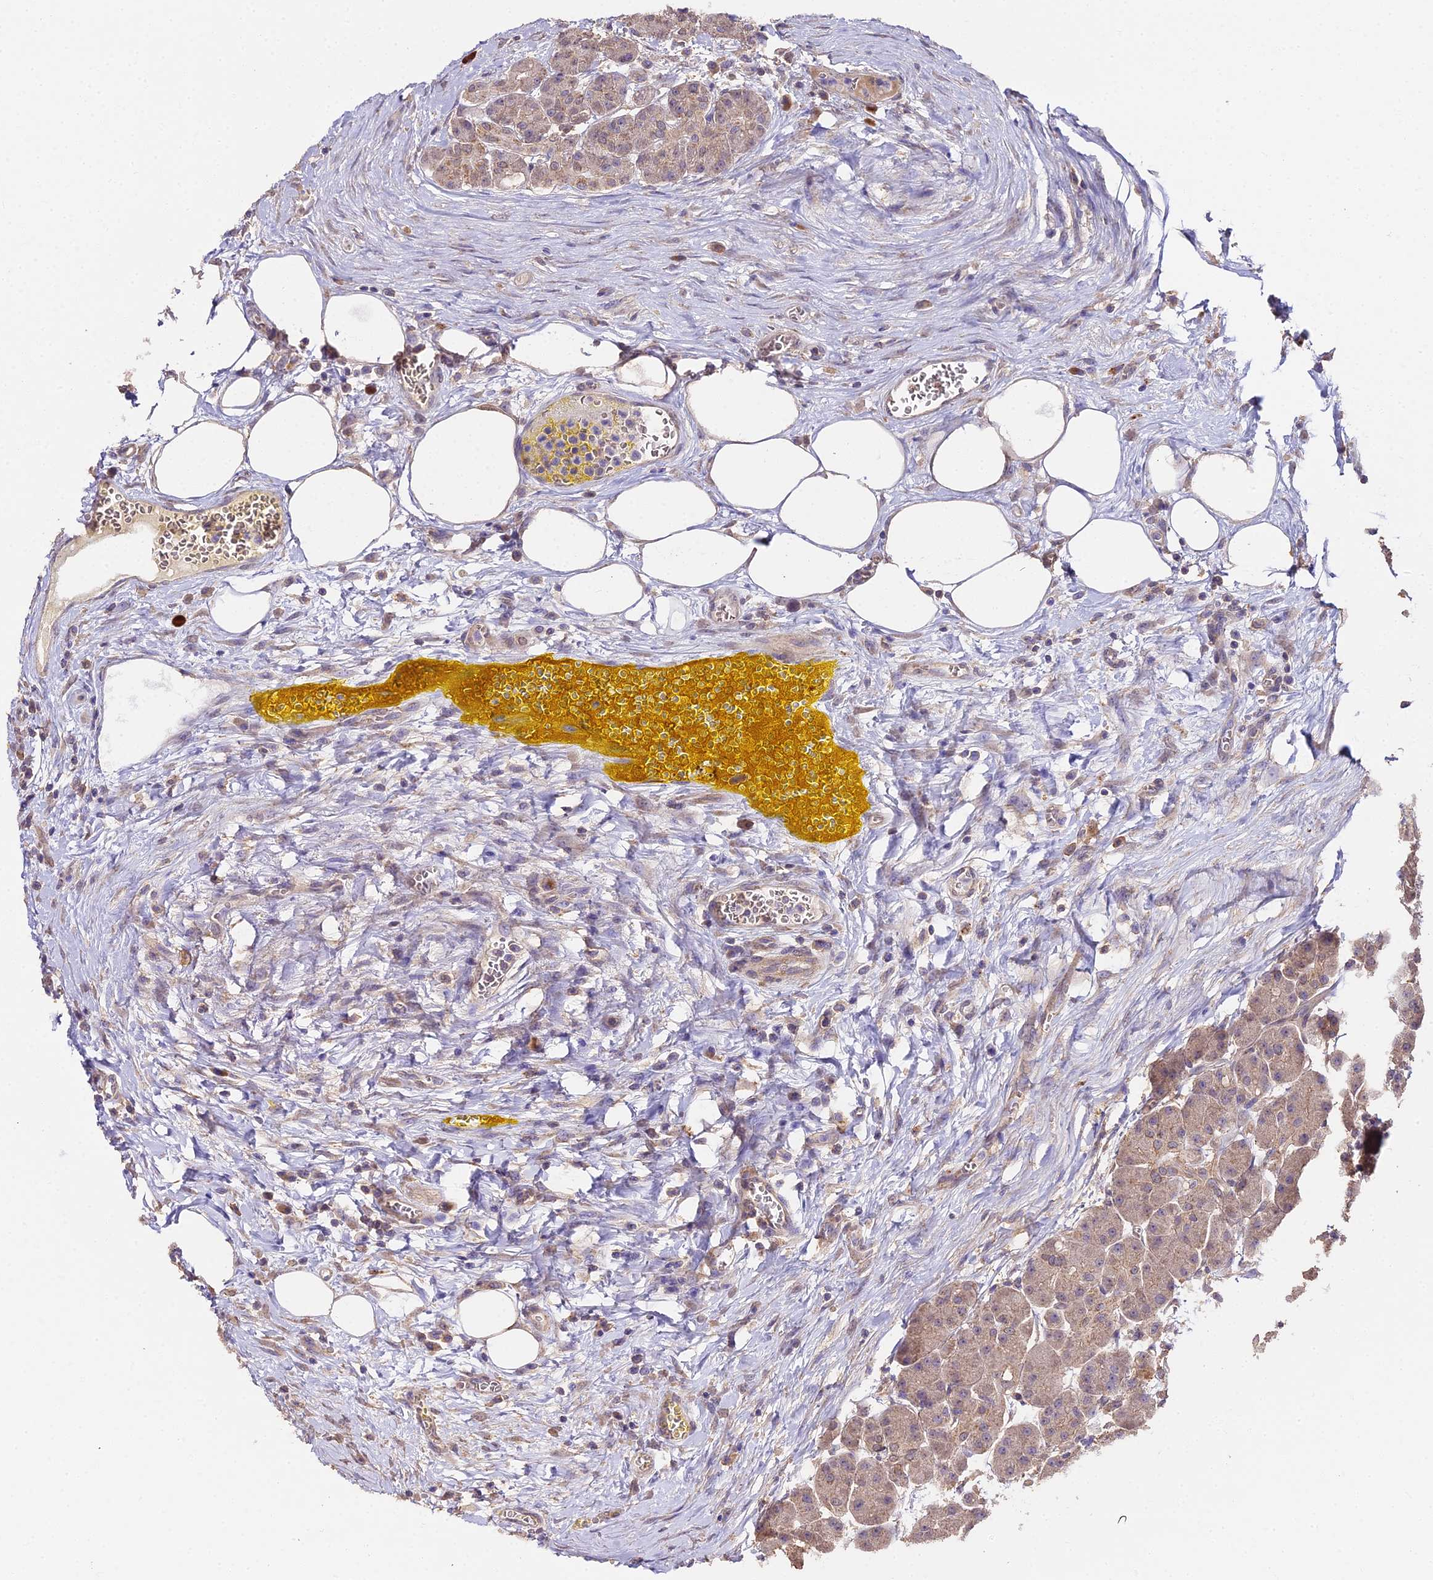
{"staining": {"intensity": "moderate", "quantity": "25%-75%", "location": "cytoplasmic/membranous"}, "tissue": "pancreas", "cell_type": "Exocrine glandular cells", "image_type": "normal", "snomed": [{"axis": "morphology", "description": "Normal tissue, NOS"}, {"axis": "topography", "description": "Pancreas"}], "caption": "Pancreas stained for a protein (brown) displays moderate cytoplasmic/membranous positive expression in about 25%-75% of exocrine glandular cells.", "gene": "METTL13", "patient": {"sex": "male", "age": 63}}